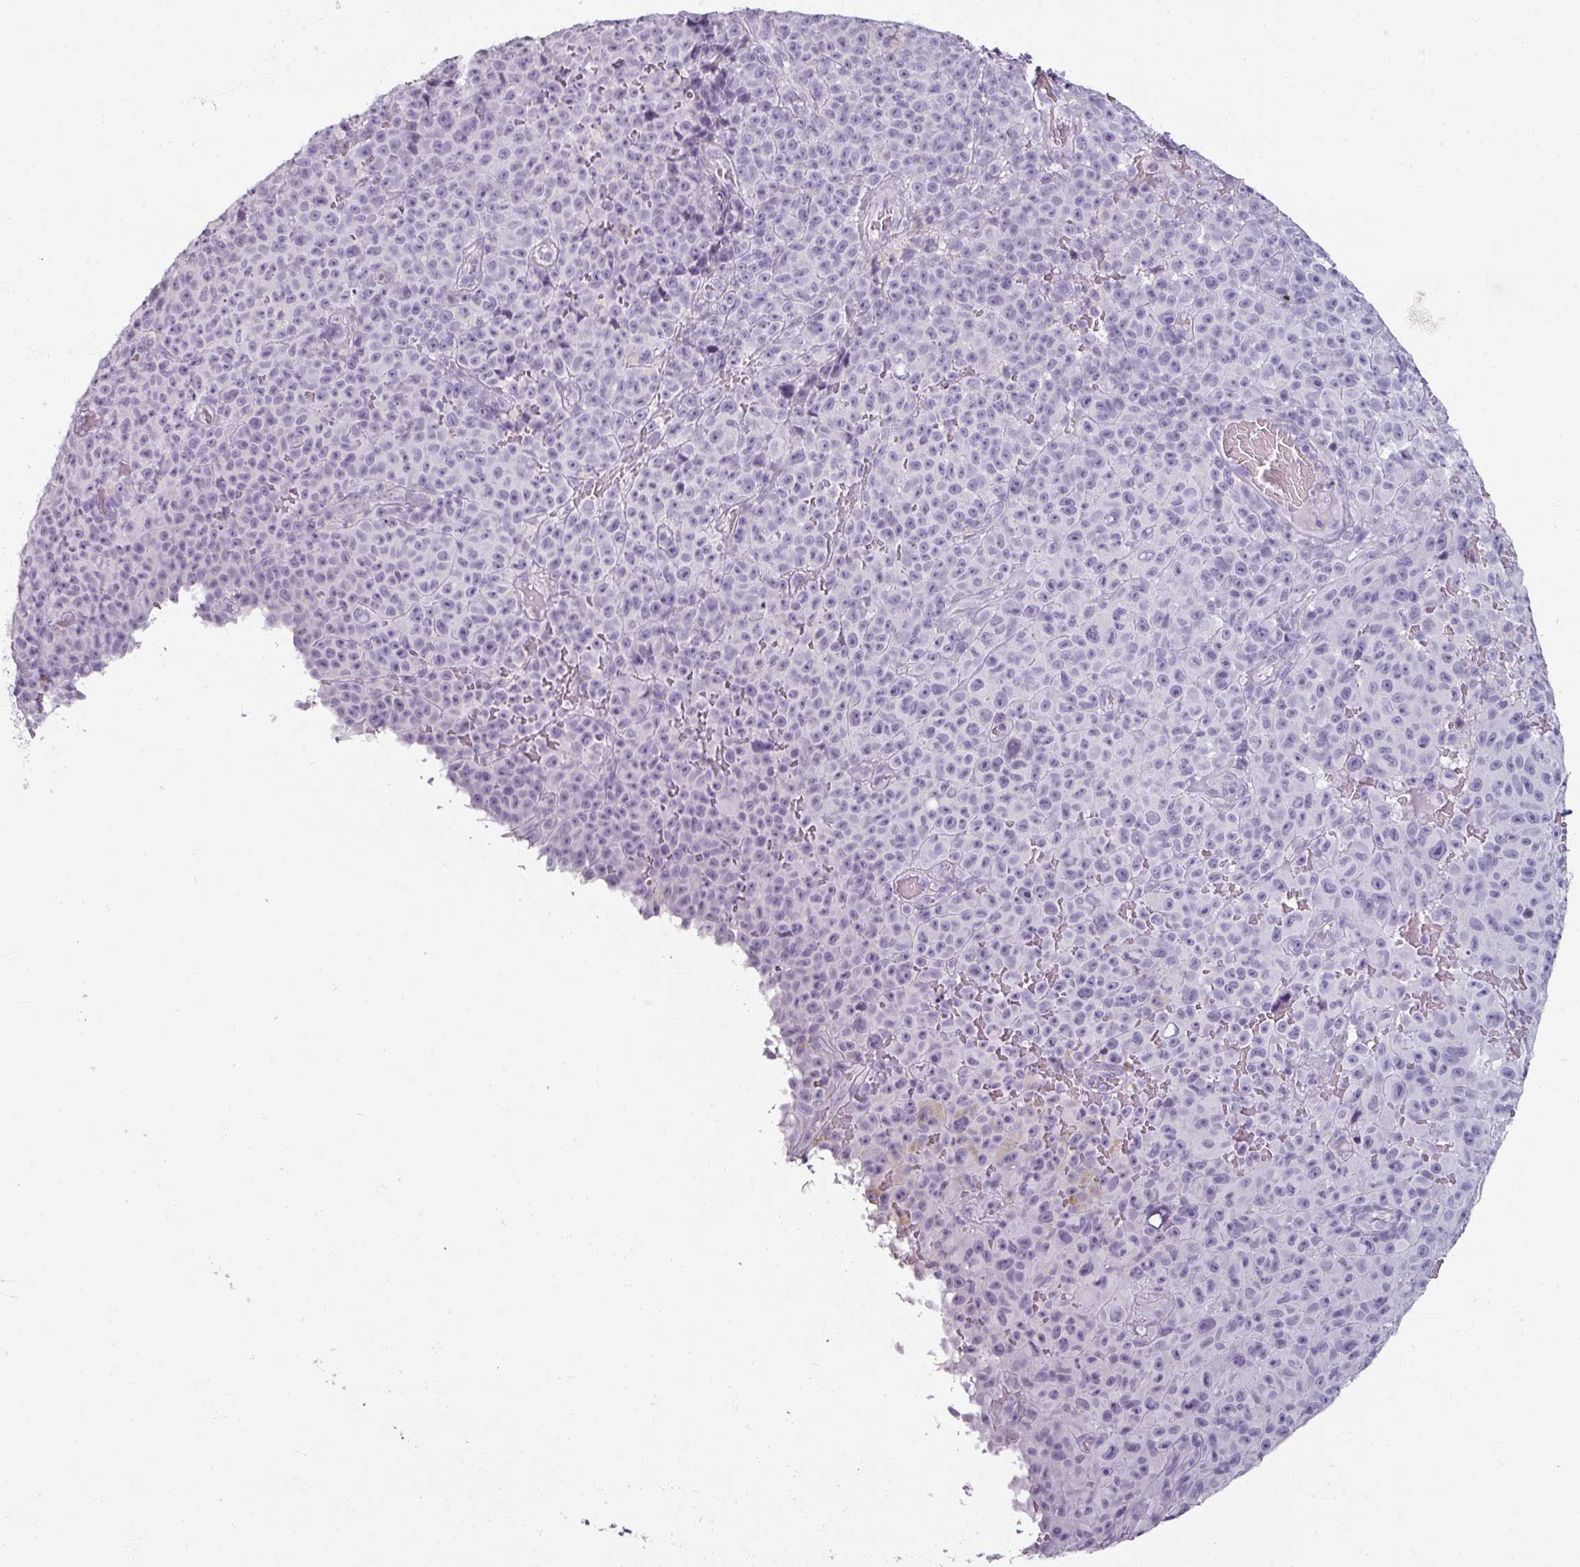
{"staining": {"intensity": "negative", "quantity": "none", "location": "none"}, "tissue": "melanoma", "cell_type": "Tumor cells", "image_type": "cancer", "snomed": [{"axis": "morphology", "description": "Malignant melanoma, NOS"}, {"axis": "topography", "description": "Skin"}], "caption": "This is an immunohistochemistry (IHC) micrograph of human malignant melanoma. There is no expression in tumor cells.", "gene": "REG3G", "patient": {"sex": "female", "age": 82}}